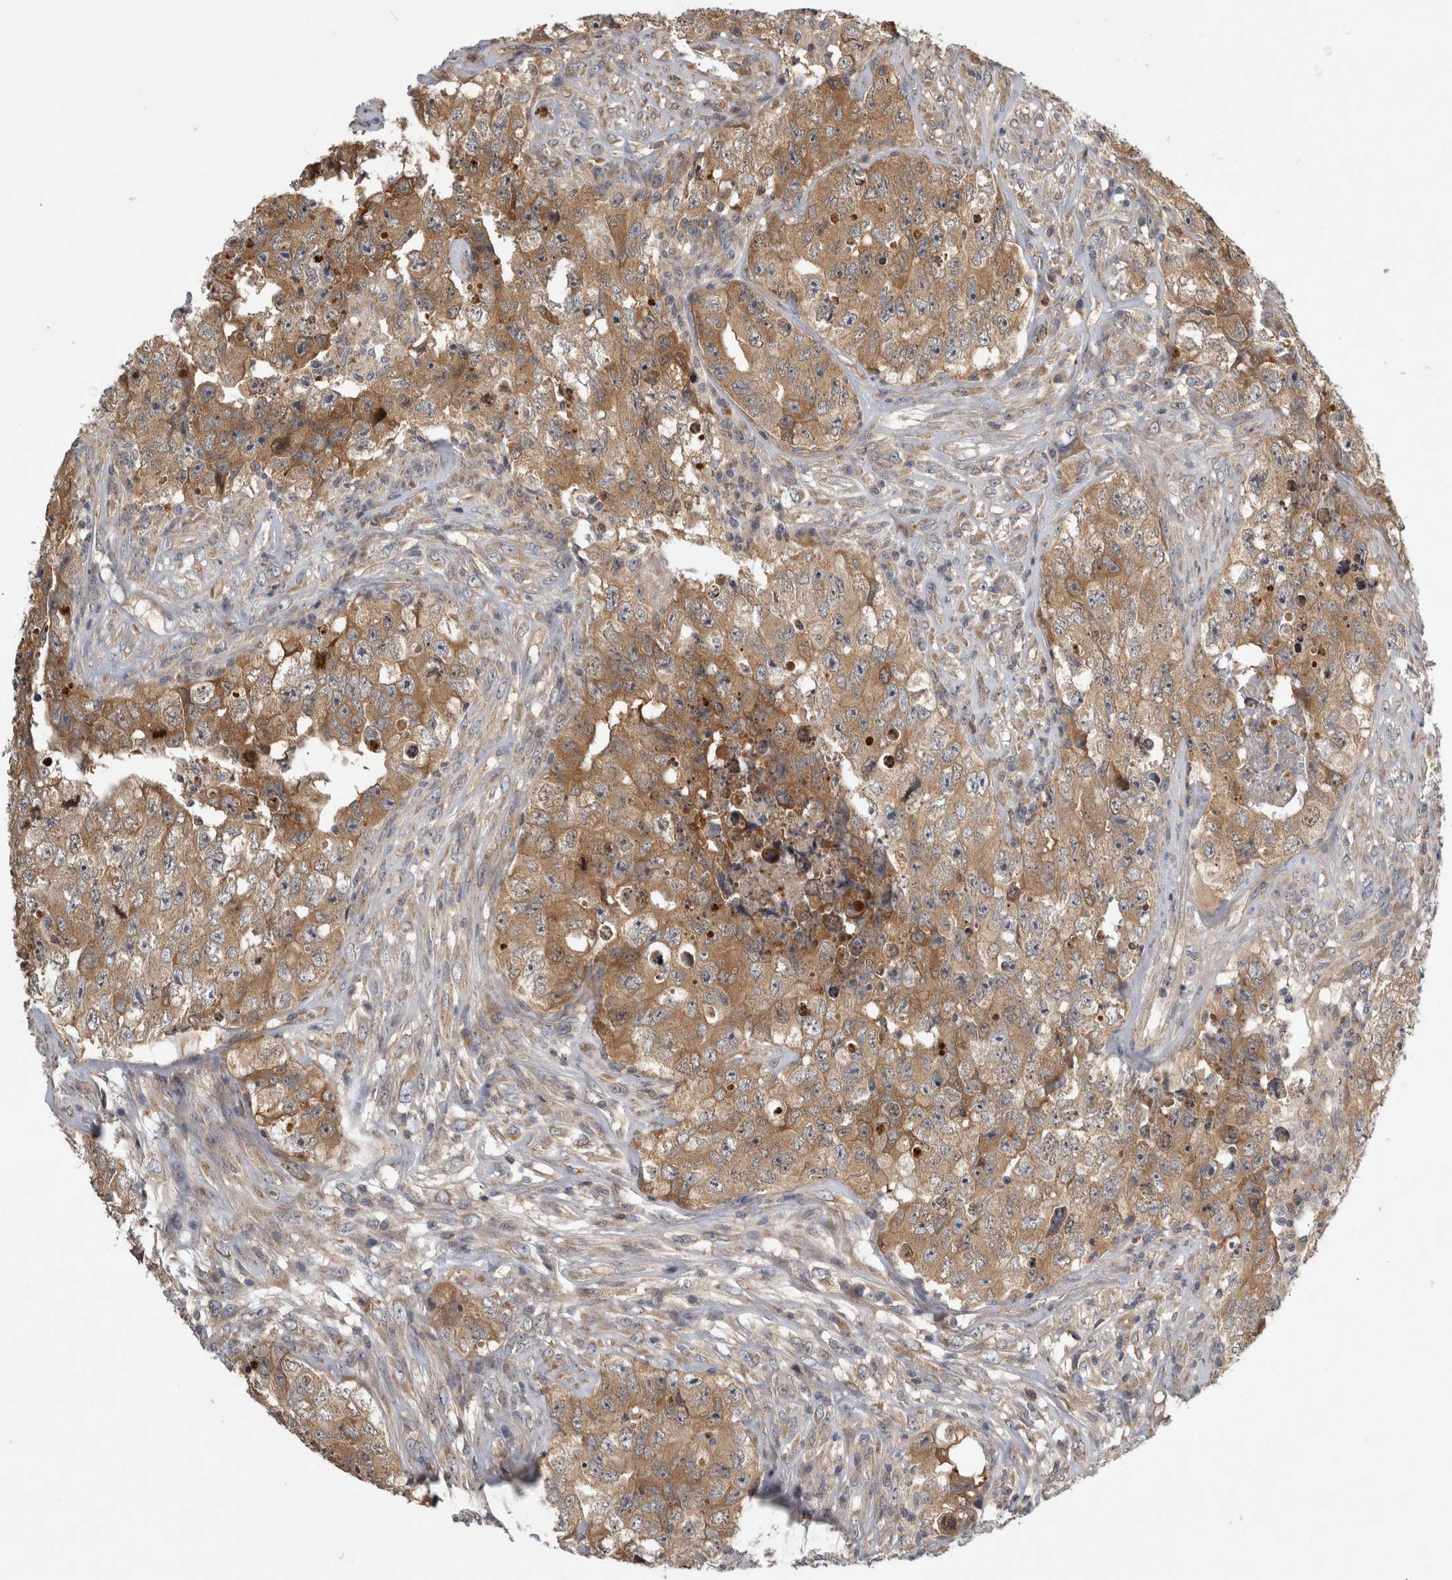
{"staining": {"intensity": "moderate", "quantity": ">75%", "location": "cytoplasmic/membranous"}, "tissue": "testis cancer", "cell_type": "Tumor cells", "image_type": "cancer", "snomed": [{"axis": "morphology", "description": "Carcinoma, Embryonal, NOS"}, {"axis": "topography", "description": "Testis"}], "caption": "Brown immunohistochemical staining in human testis cancer (embryonal carcinoma) shows moderate cytoplasmic/membranous staining in about >75% of tumor cells.", "gene": "TRMT61B", "patient": {"sex": "male", "age": 32}}